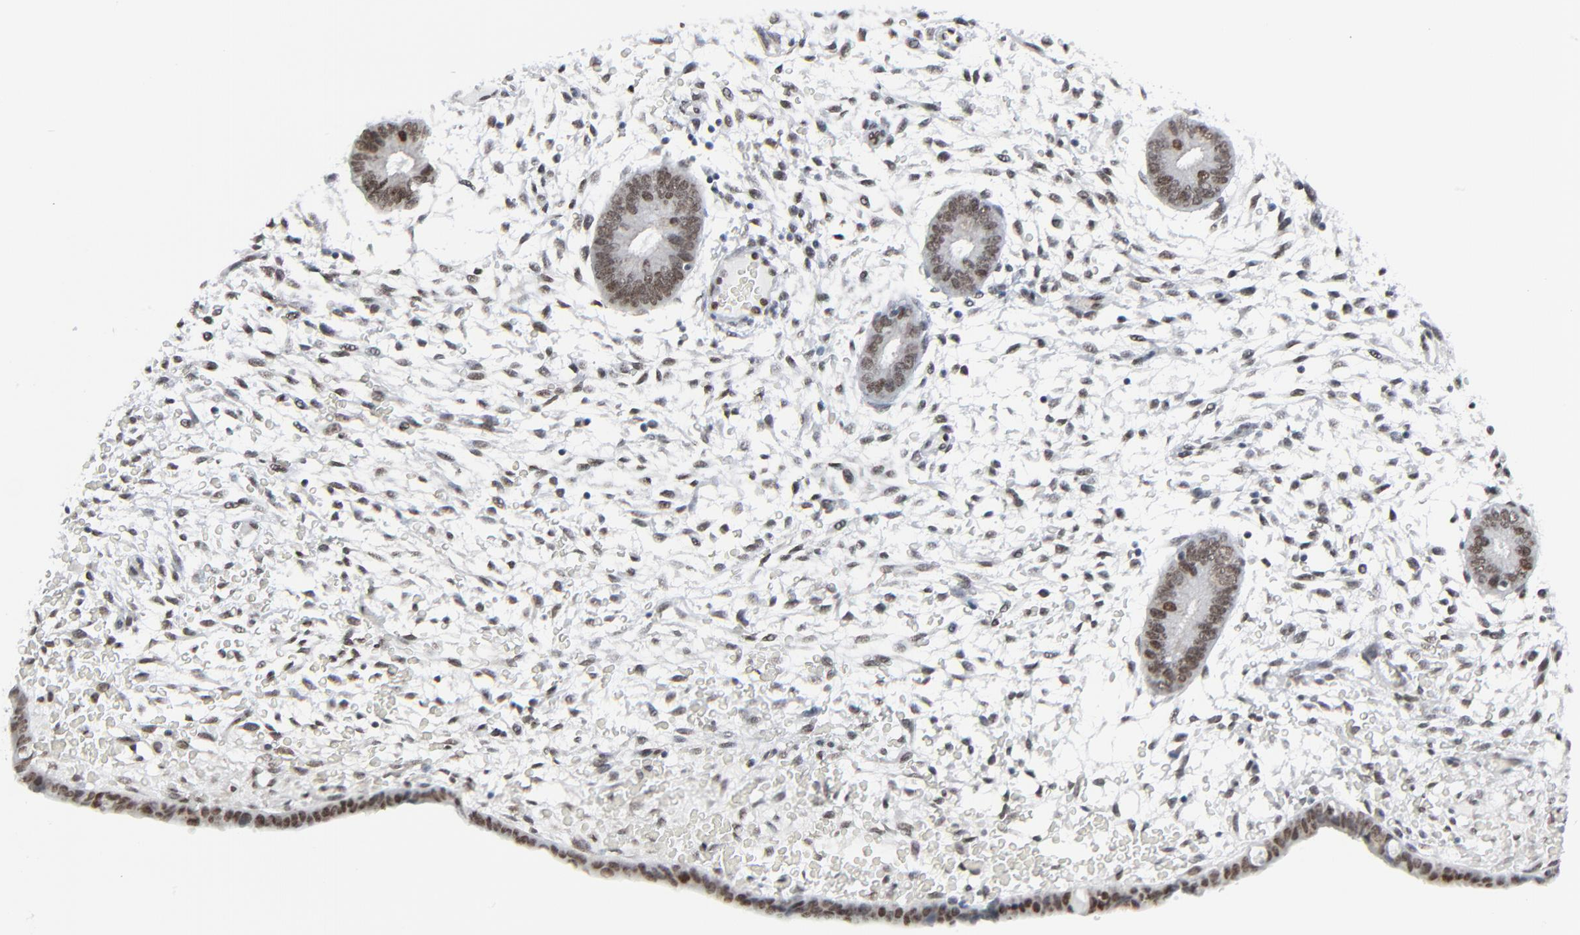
{"staining": {"intensity": "weak", "quantity": "25%-75%", "location": "nuclear"}, "tissue": "endometrium", "cell_type": "Cells in endometrial stroma", "image_type": "normal", "snomed": [{"axis": "morphology", "description": "Normal tissue, NOS"}, {"axis": "topography", "description": "Endometrium"}], "caption": "Brown immunohistochemical staining in benign human endometrium exhibits weak nuclear staining in about 25%-75% of cells in endometrial stroma. The staining was performed using DAB (3,3'-diaminobenzidine) to visualize the protein expression in brown, while the nuclei were stained in blue with hematoxylin (Magnification: 20x).", "gene": "FBXO28", "patient": {"sex": "female", "age": 42}}